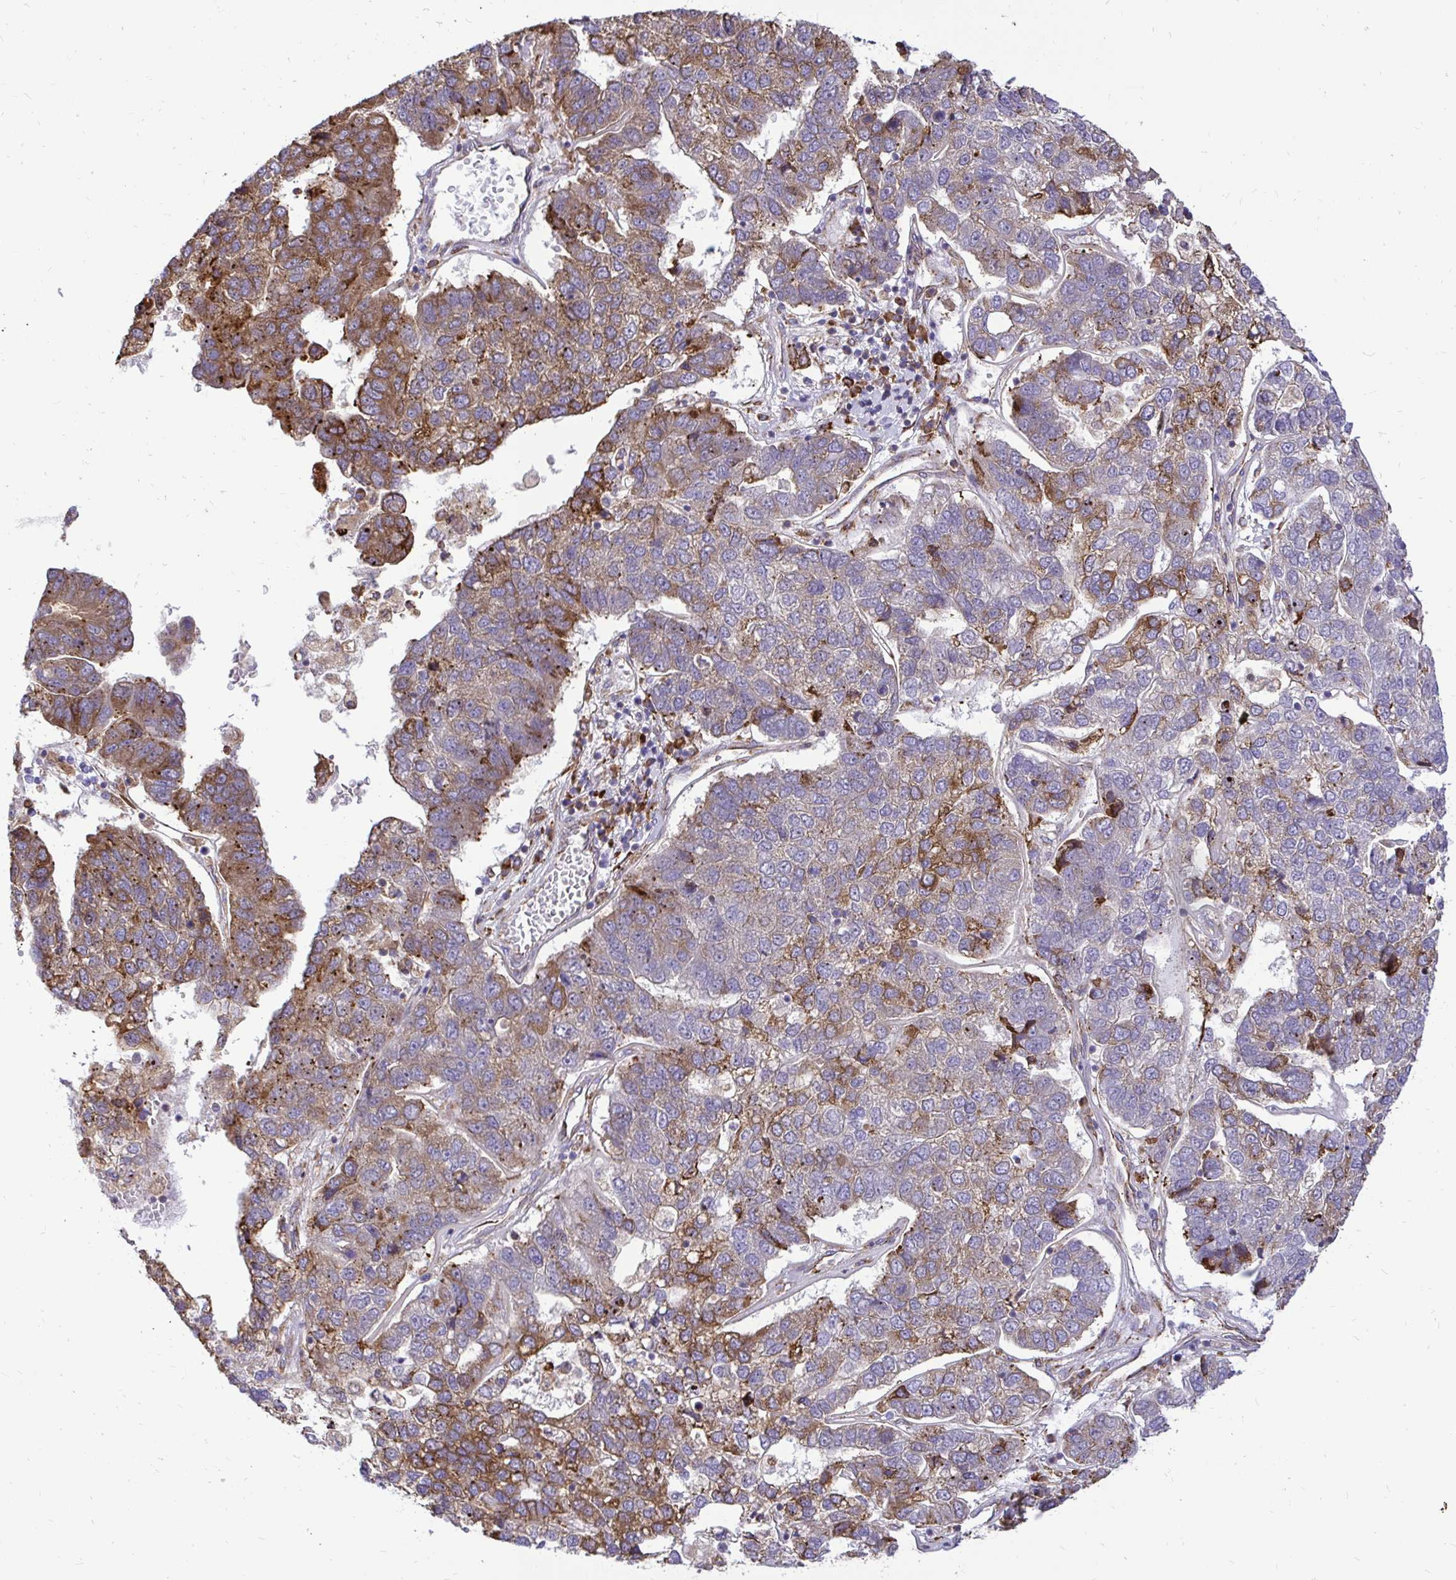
{"staining": {"intensity": "moderate", "quantity": "25%-75%", "location": "cytoplasmic/membranous"}, "tissue": "pancreatic cancer", "cell_type": "Tumor cells", "image_type": "cancer", "snomed": [{"axis": "morphology", "description": "Adenocarcinoma, NOS"}, {"axis": "topography", "description": "Pancreas"}], "caption": "Immunohistochemical staining of pancreatic cancer shows medium levels of moderate cytoplasmic/membranous expression in approximately 25%-75% of tumor cells. Using DAB (brown) and hematoxylin (blue) stains, captured at high magnification using brightfield microscopy.", "gene": "NAALAD2", "patient": {"sex": "female", "age": 61}}